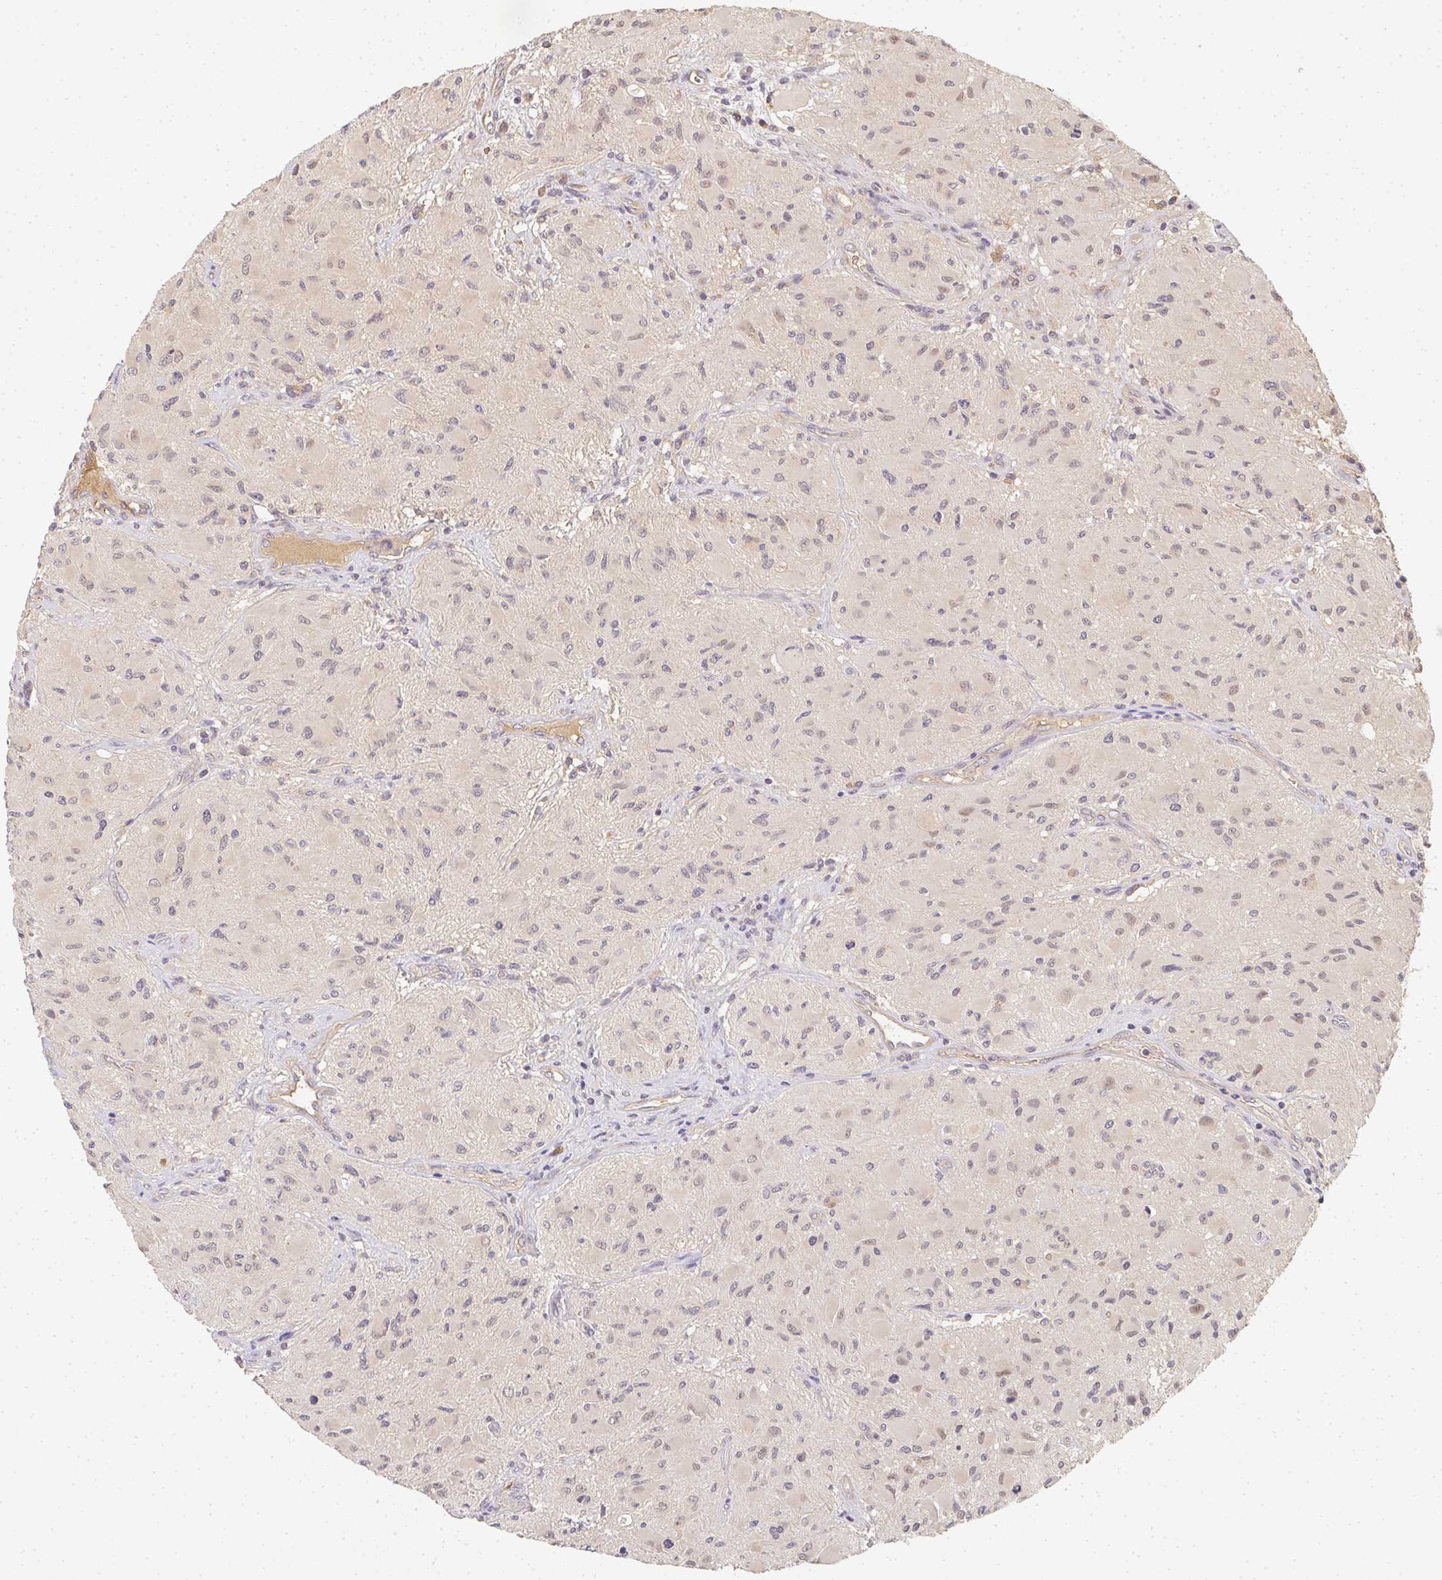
{"staining": {"intensity": "negative", "quantity": "none", "location": "none"}, "tissue": "glioma", "cell_type": "Tumor cells", "image_type": "cancer", "snomed": [{"axis": "morphology", "description": "Glioma, malignant, High grade"}, {"axis": "topography", "description": "Brain"}], "caption": "Immunohistochemistry histopathology image of glioma stained for a protein (brown), which displays no staining in tumor cells. (IHC, brightfield microscopy, high magnification).", "gene": "SLC35B3", "patient": {"sex": "female", "age": 65}}